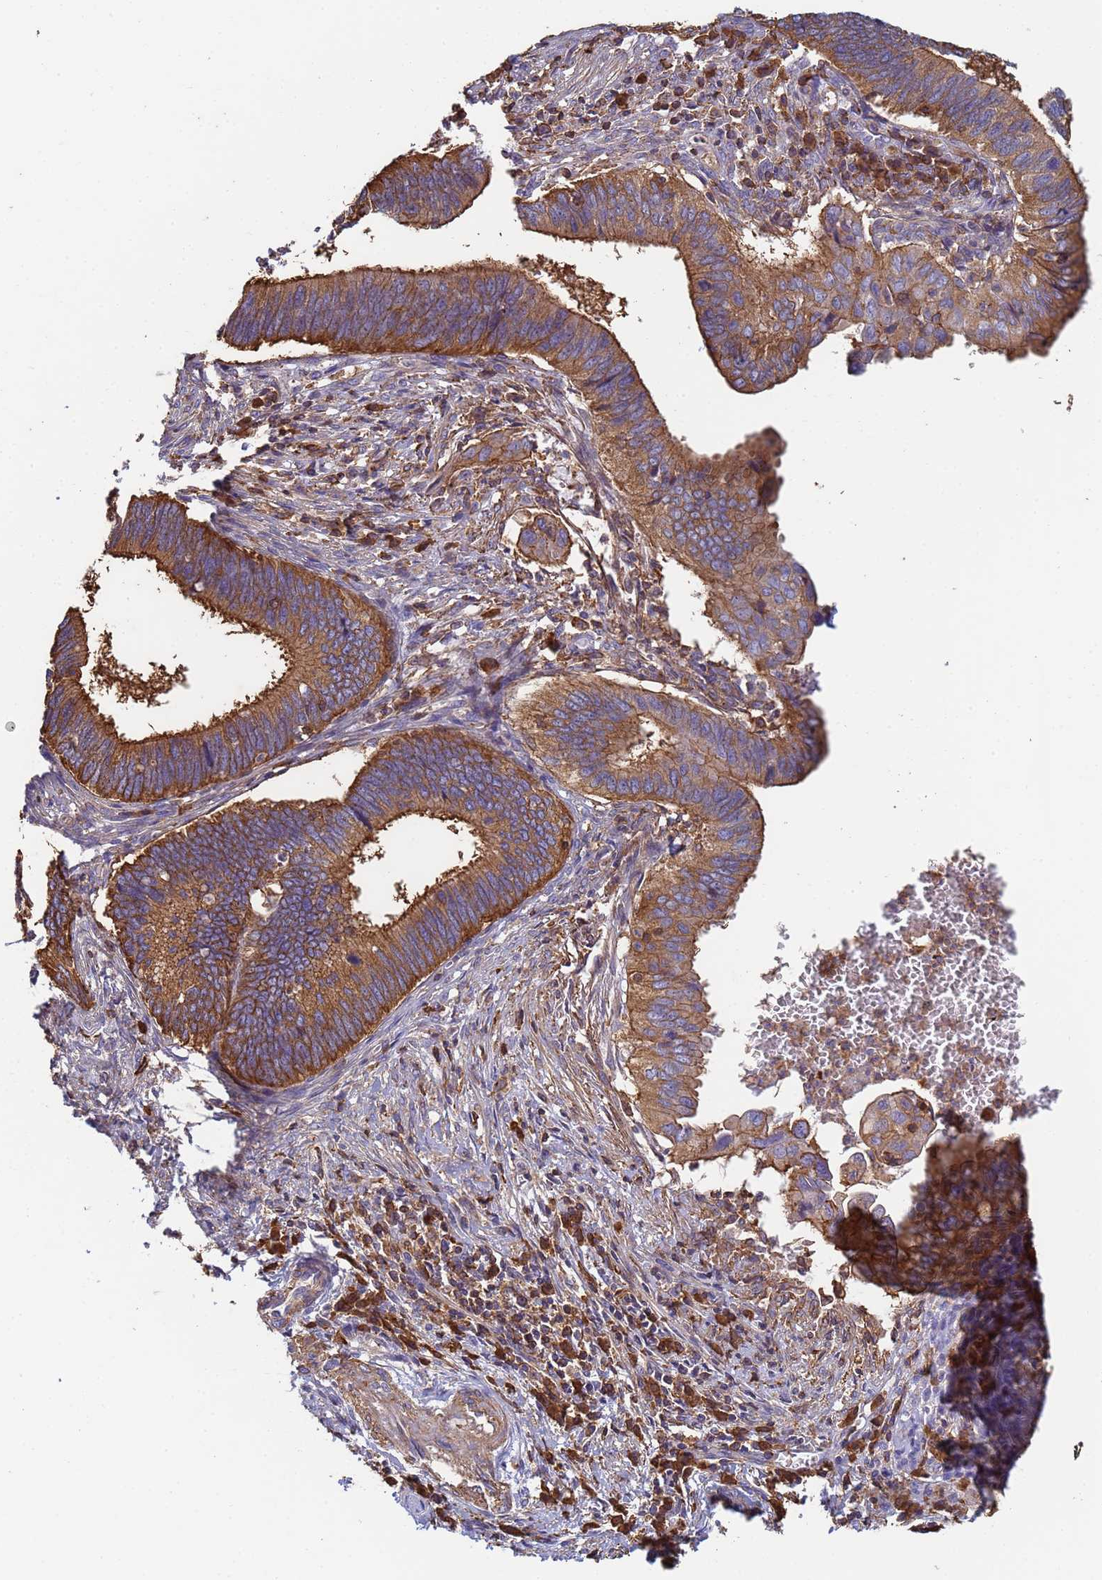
{"staining": {"intensity": "strong", "quantity": ">75%", "location": "cytoplasmic/membranous"}, "tissue": "cervical cancer", "cell_type": "Tumor cells", "image_type": "cancer", "snomed": [{"axis": "morphology", "description": "Adenocarcinoma, NOS"}, {"axis": "topography", "description": "Cervix"}], "caption": "Immunohistochemical staining of human cervical adenocarcinoma demonstrates high levels of strong cytoplasmic/membranous protein staining in approximately >75% of tumor cells.", "gene": "ZNG1B", "patient": {"sex": "female", "age": 42}}